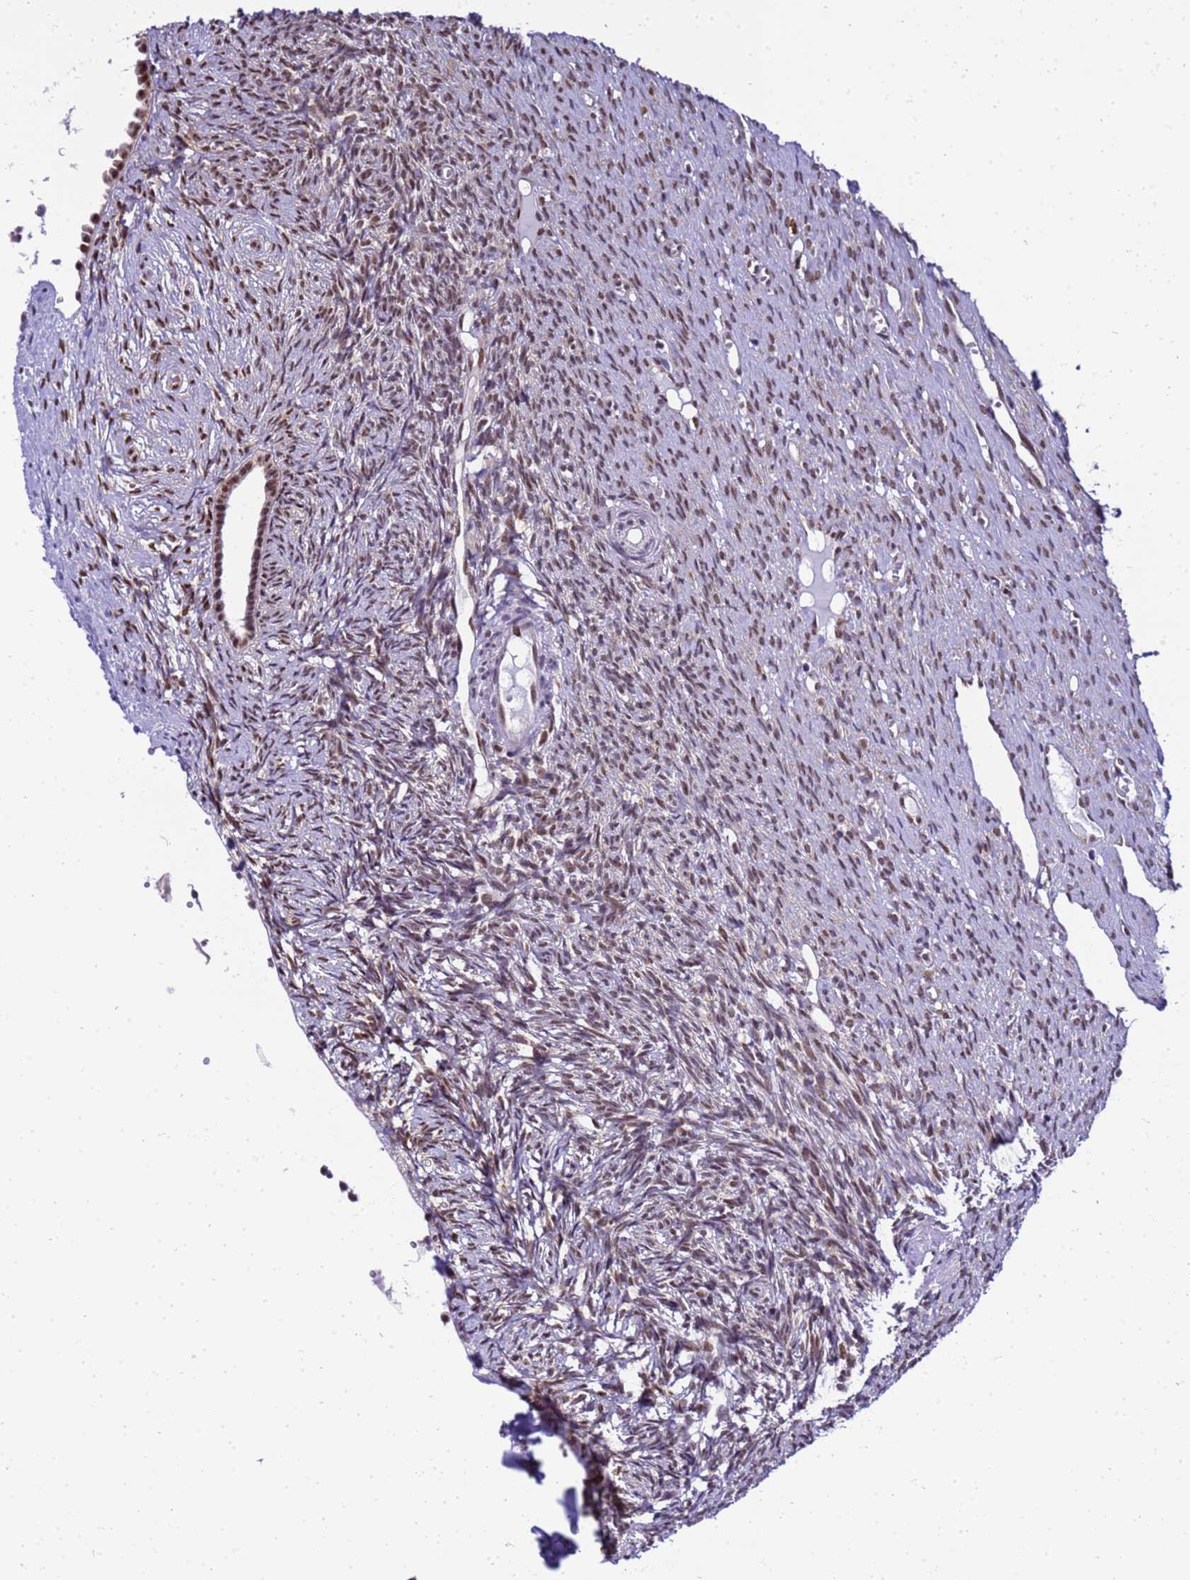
{"staining": {"intensity": "weak", "quantity": "<25%", "location": "nuclear"}, "tissue": "ovary", "cell_type": "Ovarian stroma cells", "image_type": "normal", "snomed": [{"axis": "morphology", "description": "Normal tissue, NOS"}, {"axis": "topography", "description": "Ovary"}], "caption": "Protein analysis of normal ovary exhibits no significant expression in ovarian stroma cells.", "gene": "SMN1", "patient": {"sex": "female", "age": 51}}